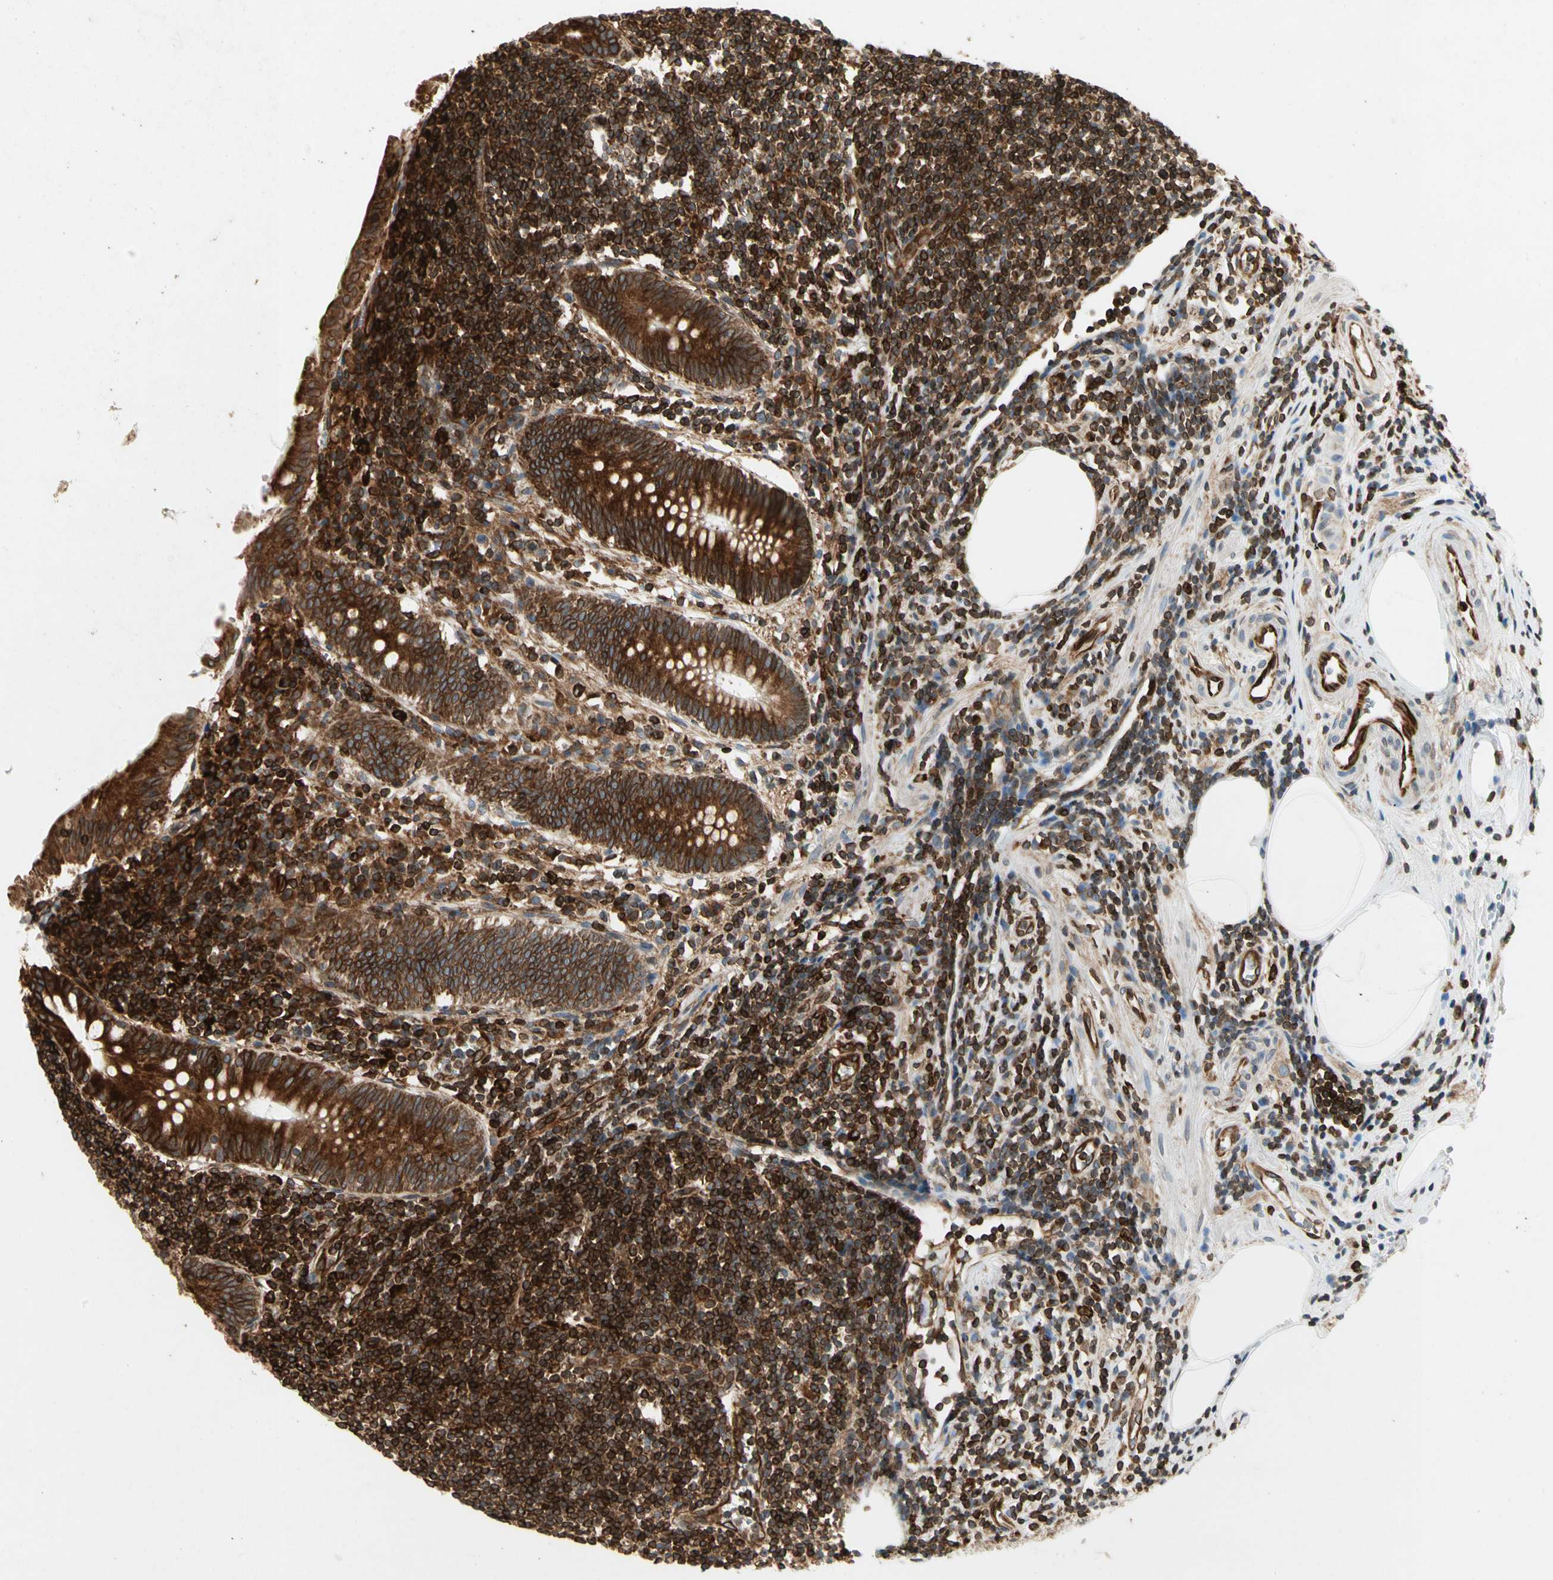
{"staining": {"intensity": "strong", "quantity": ">75%", "location": "cytoplasmic/membranous"}, "tissue": "appendix", "cell_type": "Glandular cells", "image_type": "normal", "snomed": [{"axis": "morphology", "description": "Normal tissue, NOS"}, {"axis": "topography", "description": "Appendix"}], "caption": "Glandular cells display strong cytoplasmic/membranous positivity in approximately >75% of cells in unremarkable appendix. (brown staining indicates protein expression, while blue staining denotes nuclei).", "gene": "TAPBP", "patient": {"sex": "female", "age": 50}}